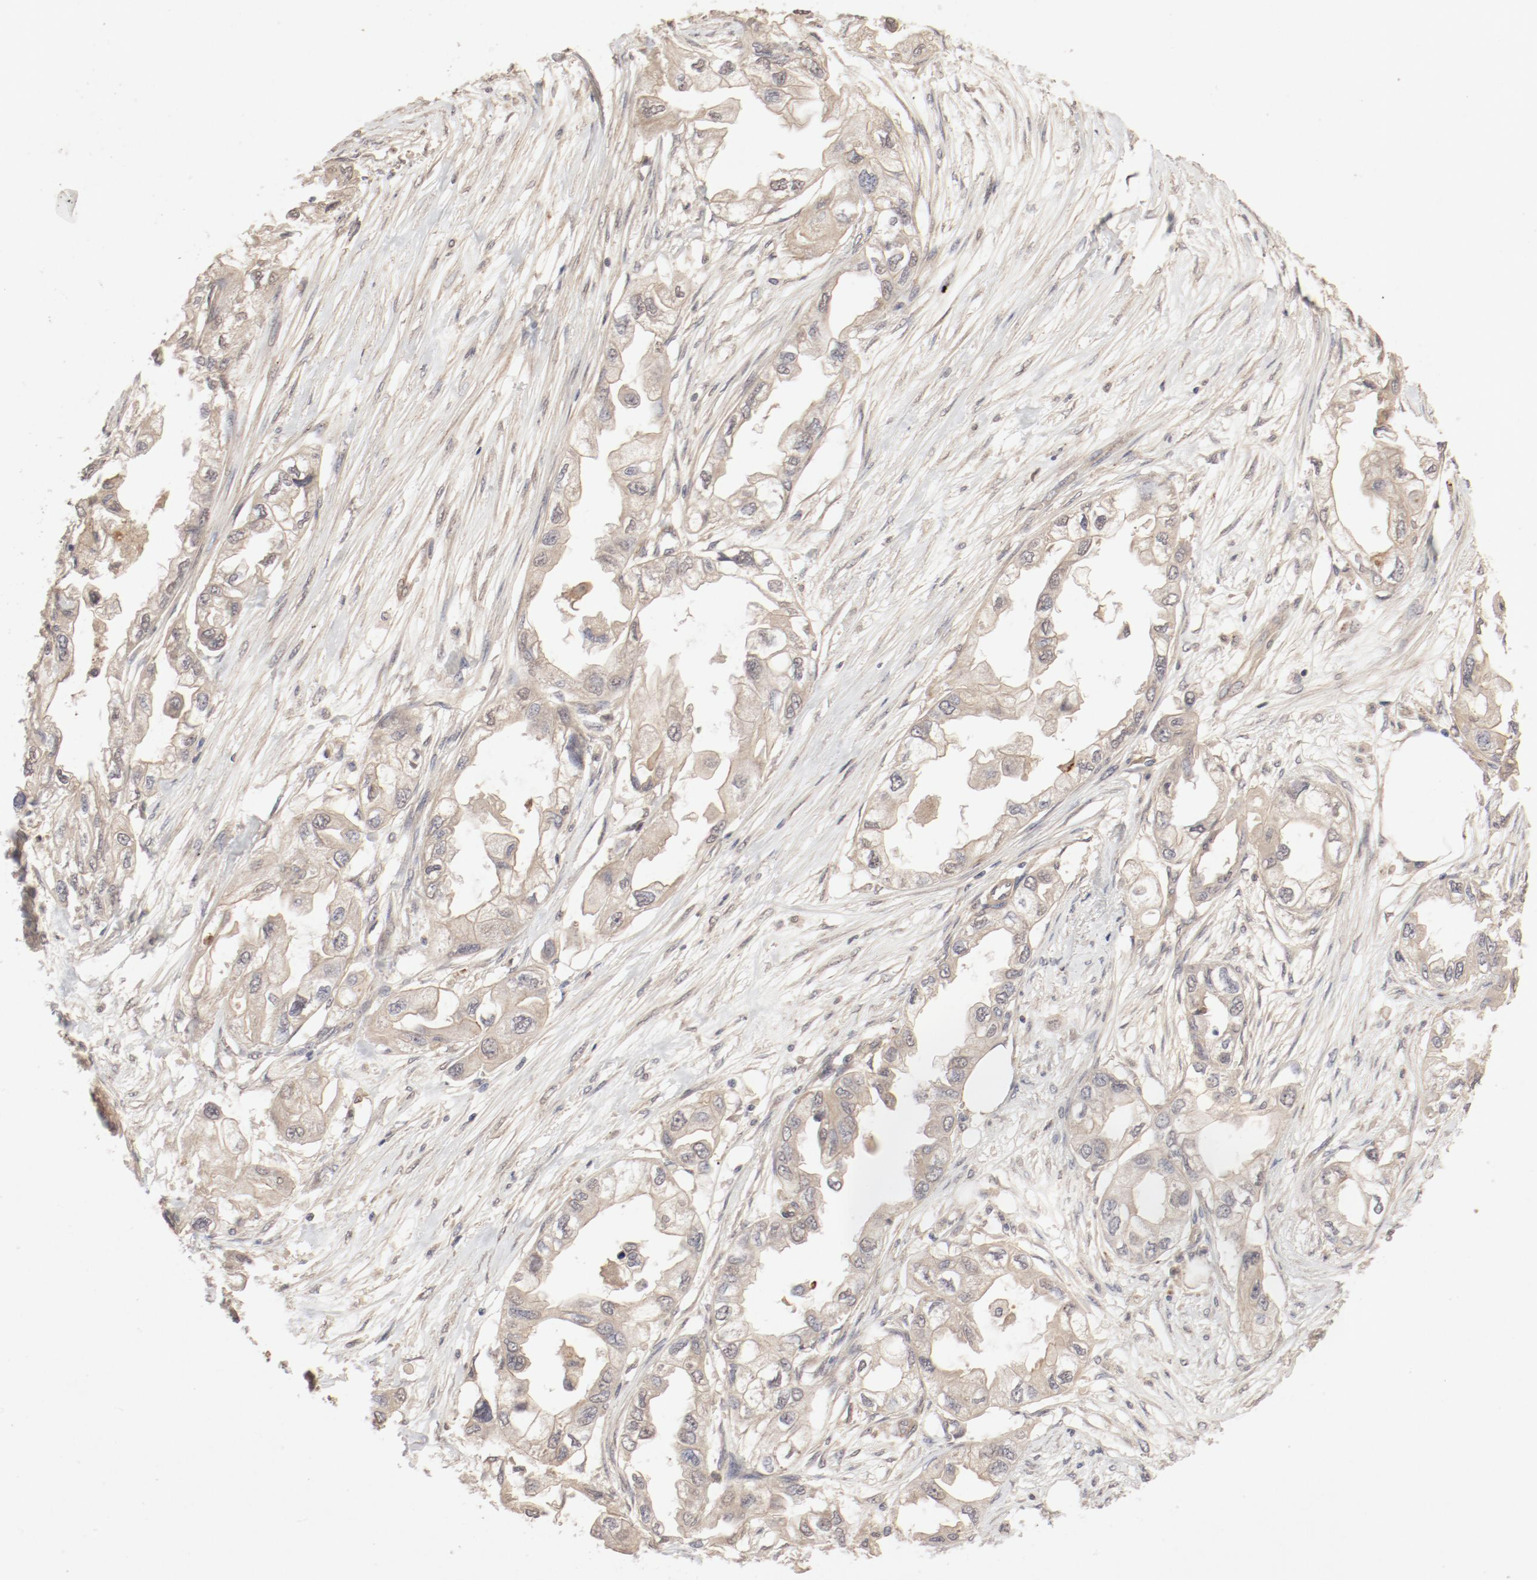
{"staining": {"intensity": "moderate", "quantity": ">75%", "location": "cytoplasmic/membranous"}, "tissue": "endometrial cancer", "cell_type": "Tumor cells", "image_type": "cancer", "snomed": [{"axis": "morphology", "description": "Adenocarcinoma, NOS"}, {"axis": "topography", "description": "Endometrium"}], "caption": "Immunohistochemistry of adenocarcinoma (endometrial) demonstrates medium levels of moderate cytoplasmic/membranous positivity in about >75% of tumor cells.", "gene": "IL3RA", "patient": {"sex": "female", "age": 67}}